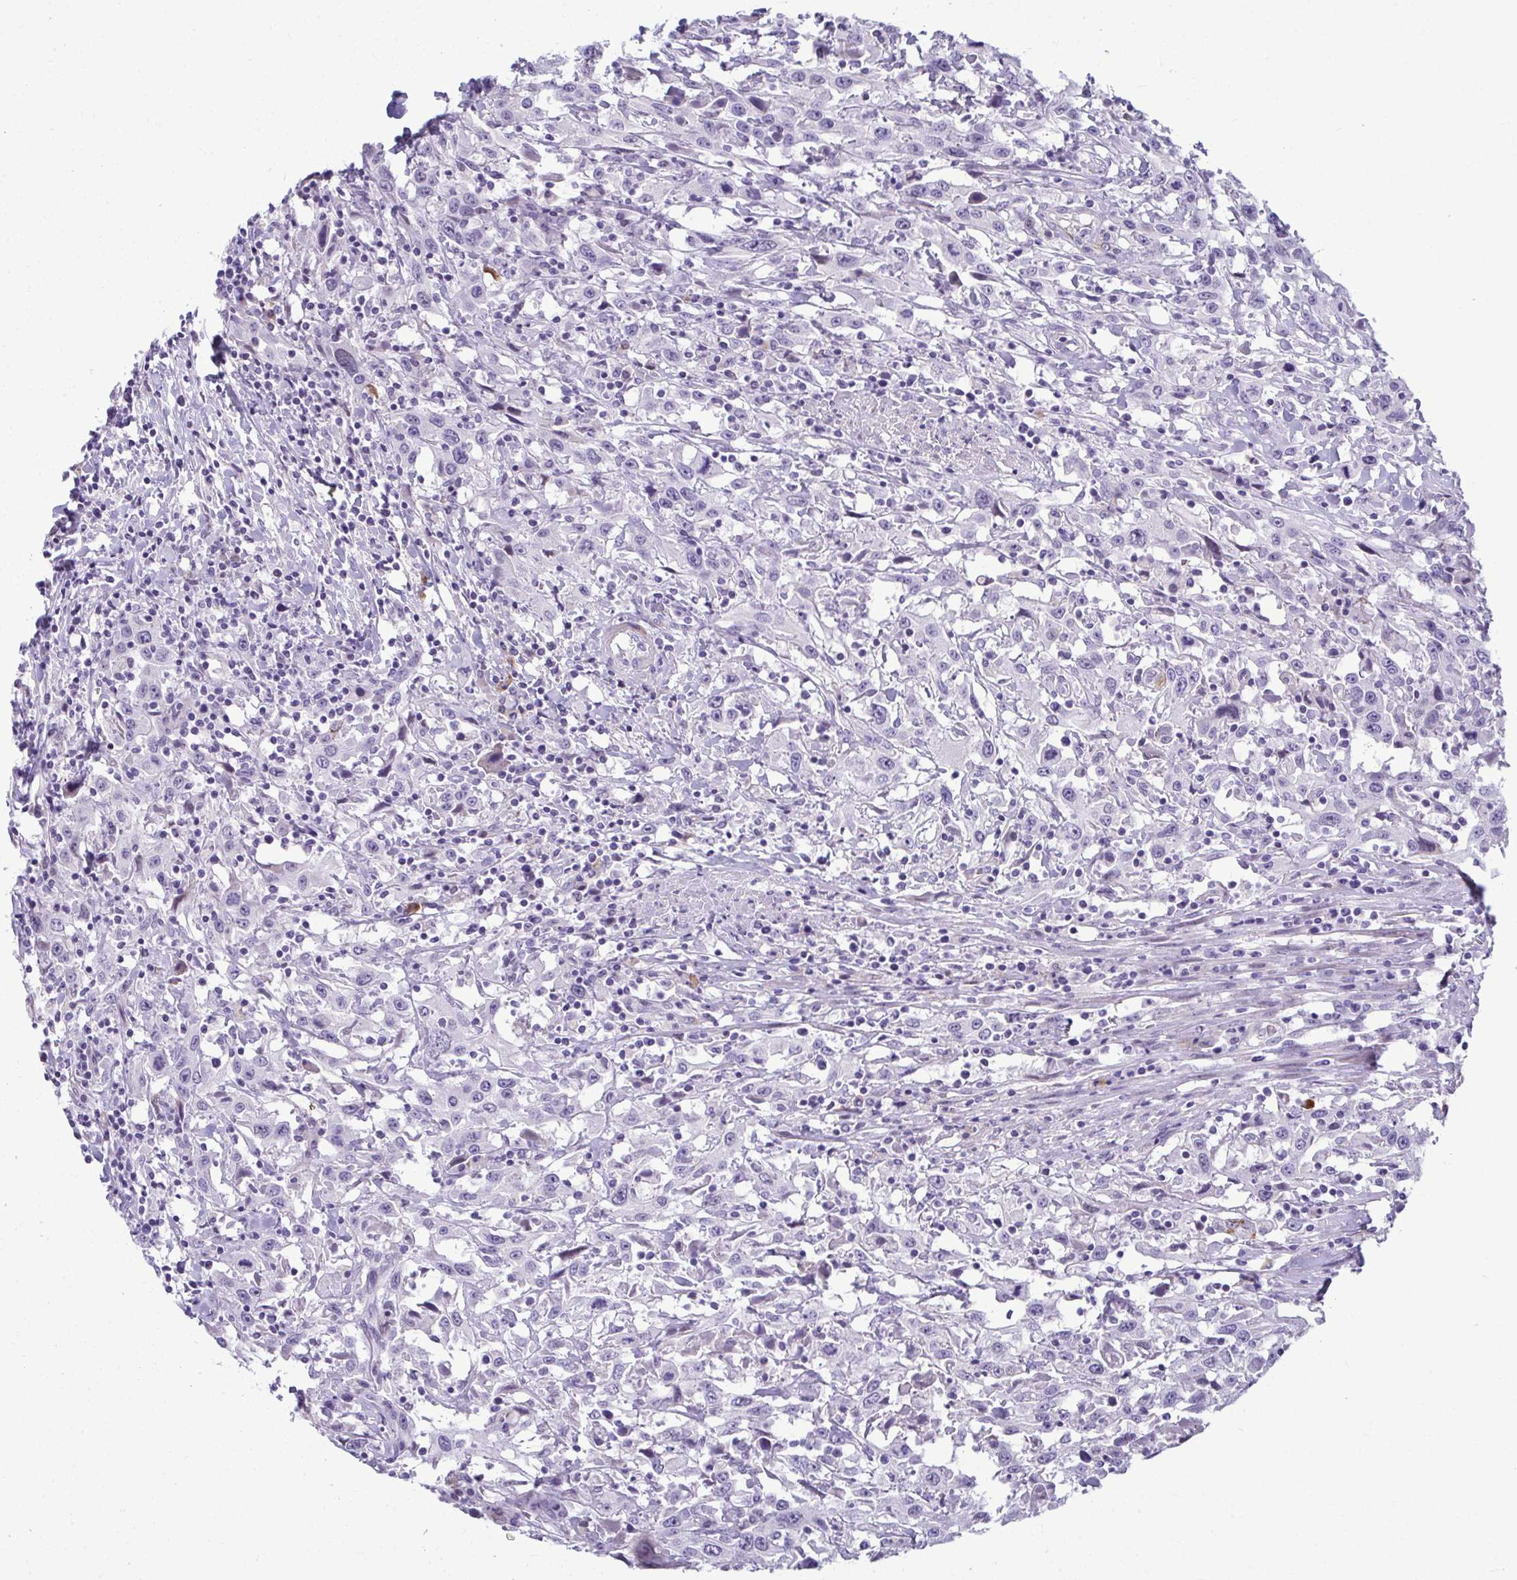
{"staining": {"intensity": "negative", "quantity": "none", "location": "none"}, "tissue": "urothelial cancer", "cell_type": "Tumor cells", "image_type": "cancer", "snomed": [{"axis": "morphology", "description": "Urothelial carcinoma, High grade"}, {"axis": "topography", "description": "Urinary bladder"}], "caption": "IHC image of neoplastic tissue: urothelial cancer stained with DAB (3,3'-diaminobenzidine) shows no significant protein positivity in tumor cells.", "gene": "SERPINI1", "patient": {"sex": "male", "age": 61}}